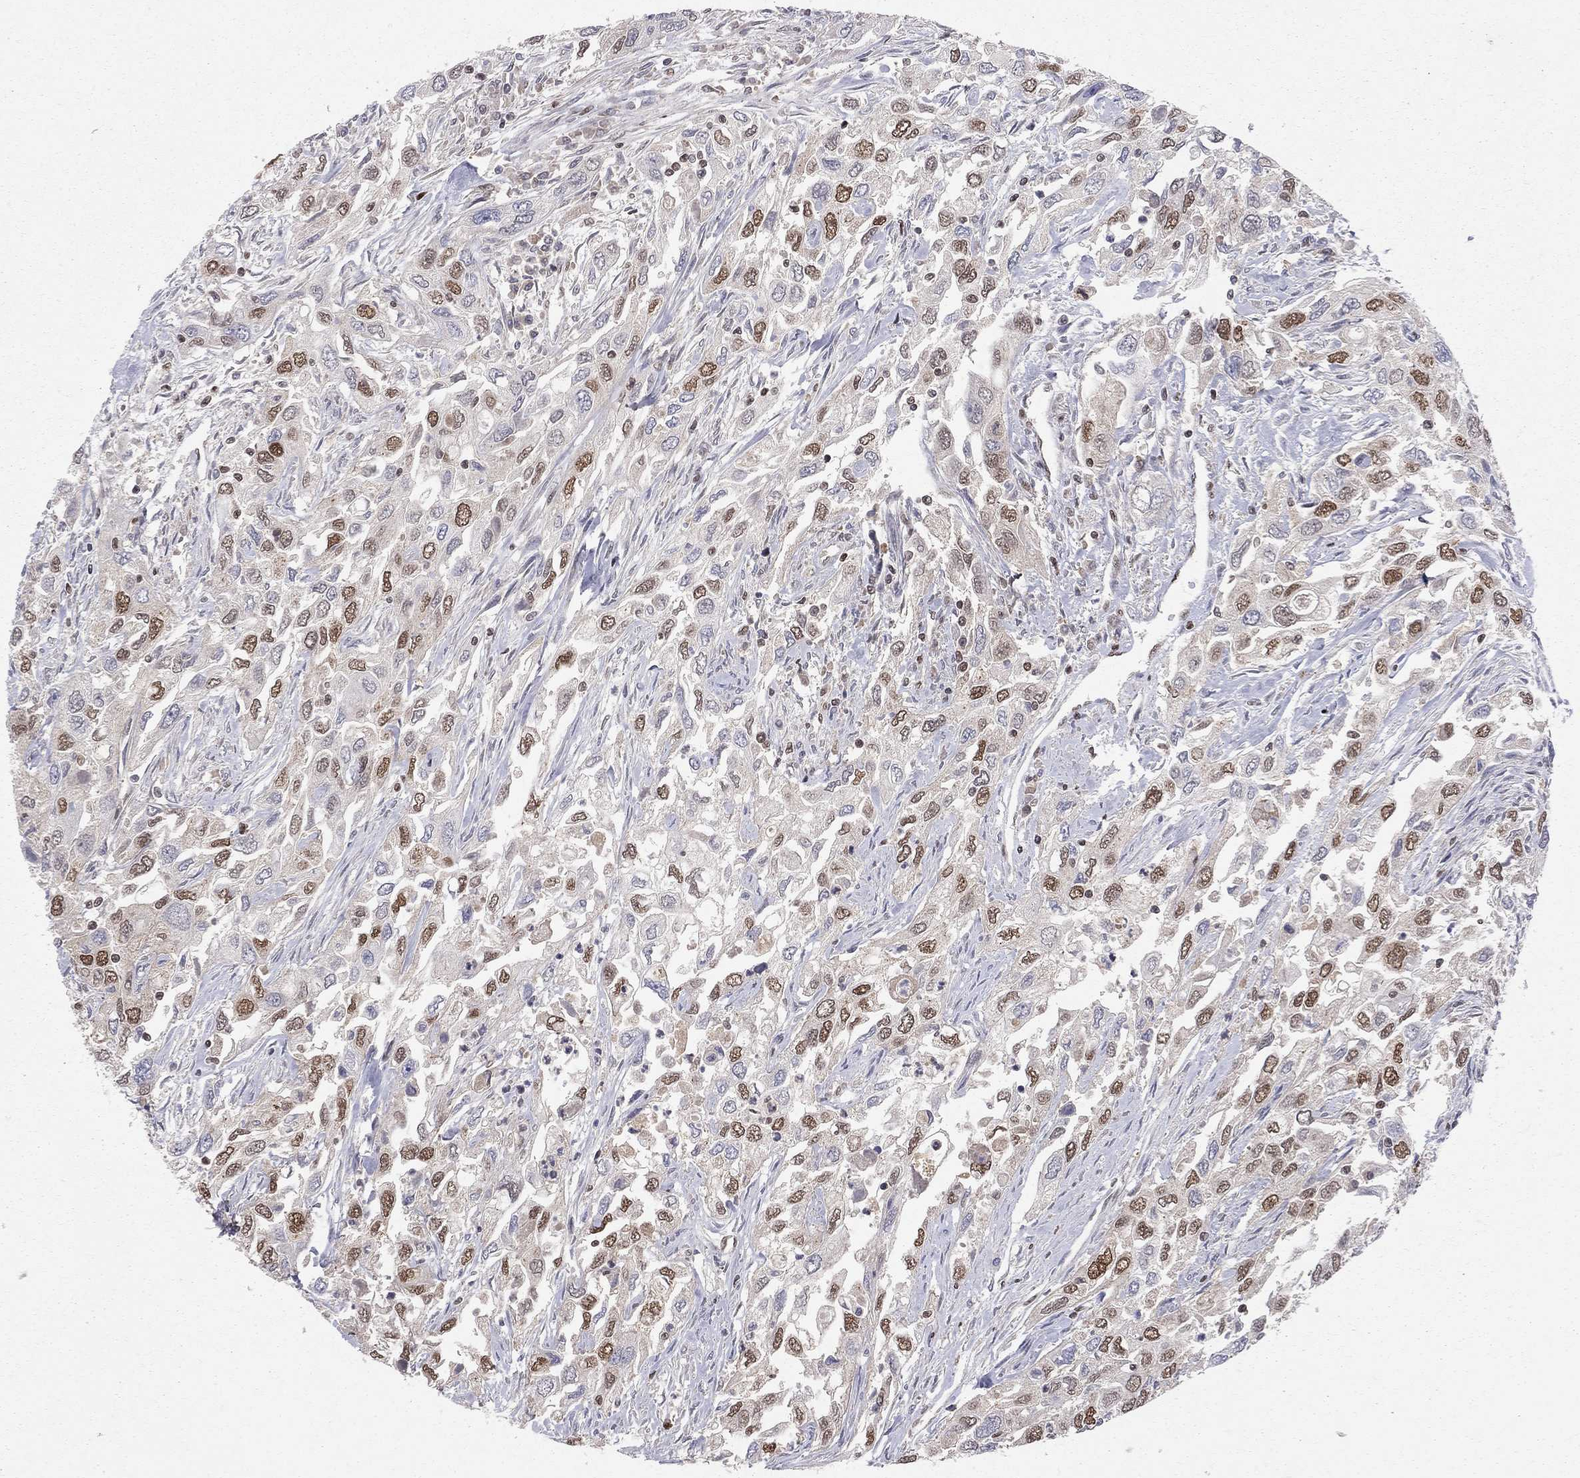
{"staining": {"intensity": "moderate", "quantity": "25%-75%", "location": "nuclear"}, "tissue": "urothelial cancer", "cell_type": "Tumor cells", "image_type": "cancer", "snomed": [{"axis": "morphology", "description": "Urothelial carcinoma, High grade"}, {"axis": "topography", "description": "Urinary bladder"}], "caption": "A medium amount of moderate nuclear positivity is appreciated in about 25%-75% of tumor cells in urothelial carcinoma (high-grade) tissue.", "gene": "SAP30L", "patient": {"sex": "male", "age": 76}}